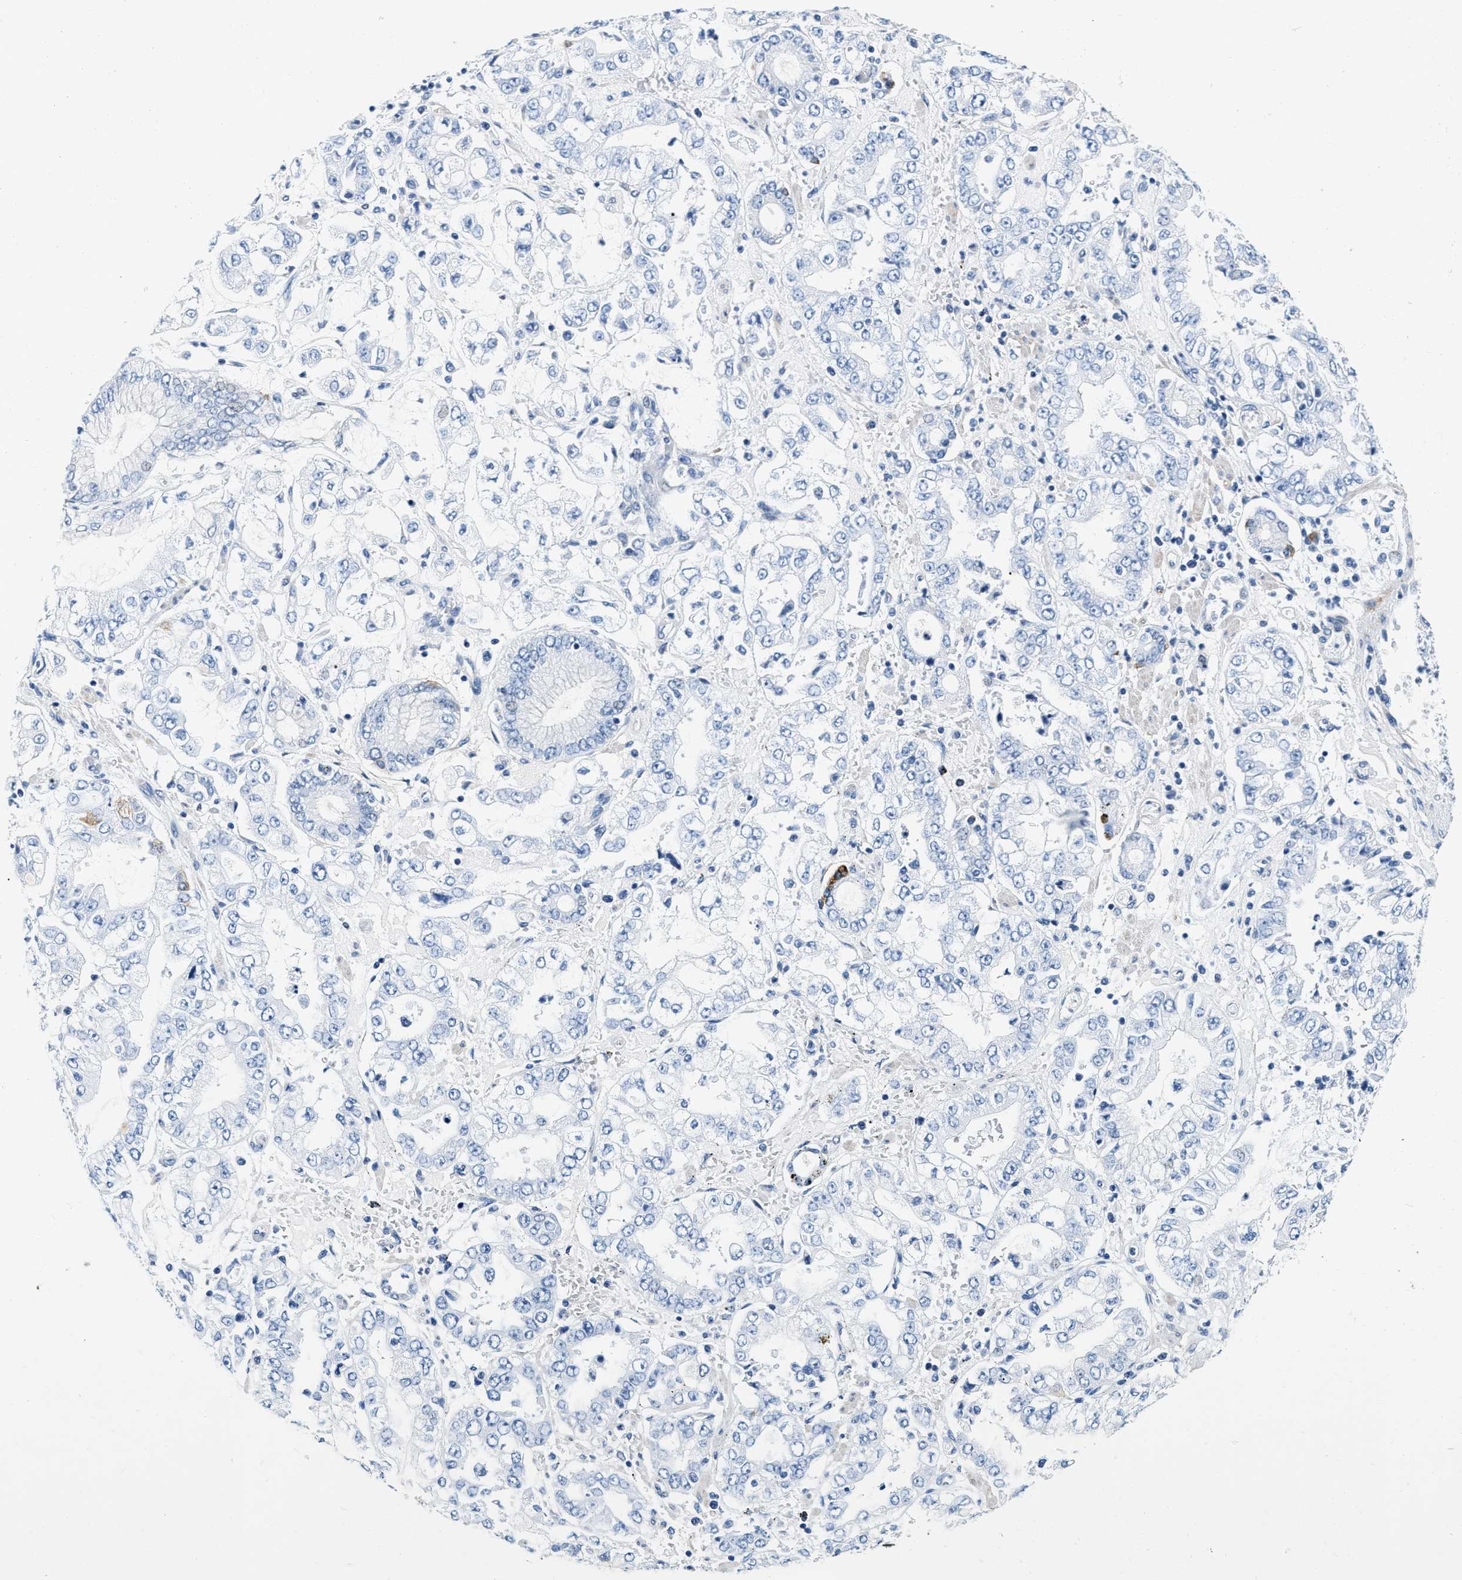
{"staining": {"intensity": "negative", "quantity": "none", "location": "none"}, "tissue": "stomach cancer", "cell_type": "Tumor cells", "image_type": "cancer", "snomed": [{"axis": "morphology", "description": "Adenocarcinoma, NOS"}, {"axis": "topography", "description": "Stomach"}], "caption": "An IHC image of stomach adenocarcinoma is shown. There is no staining in tumor cells of stomach adenocarcinoma. (DAB immunohistochemistry visualized using brightfield microscopy, high magnification).", "gene": "EIF2AK2", "patient": {"sex": "male", "age": 76}}